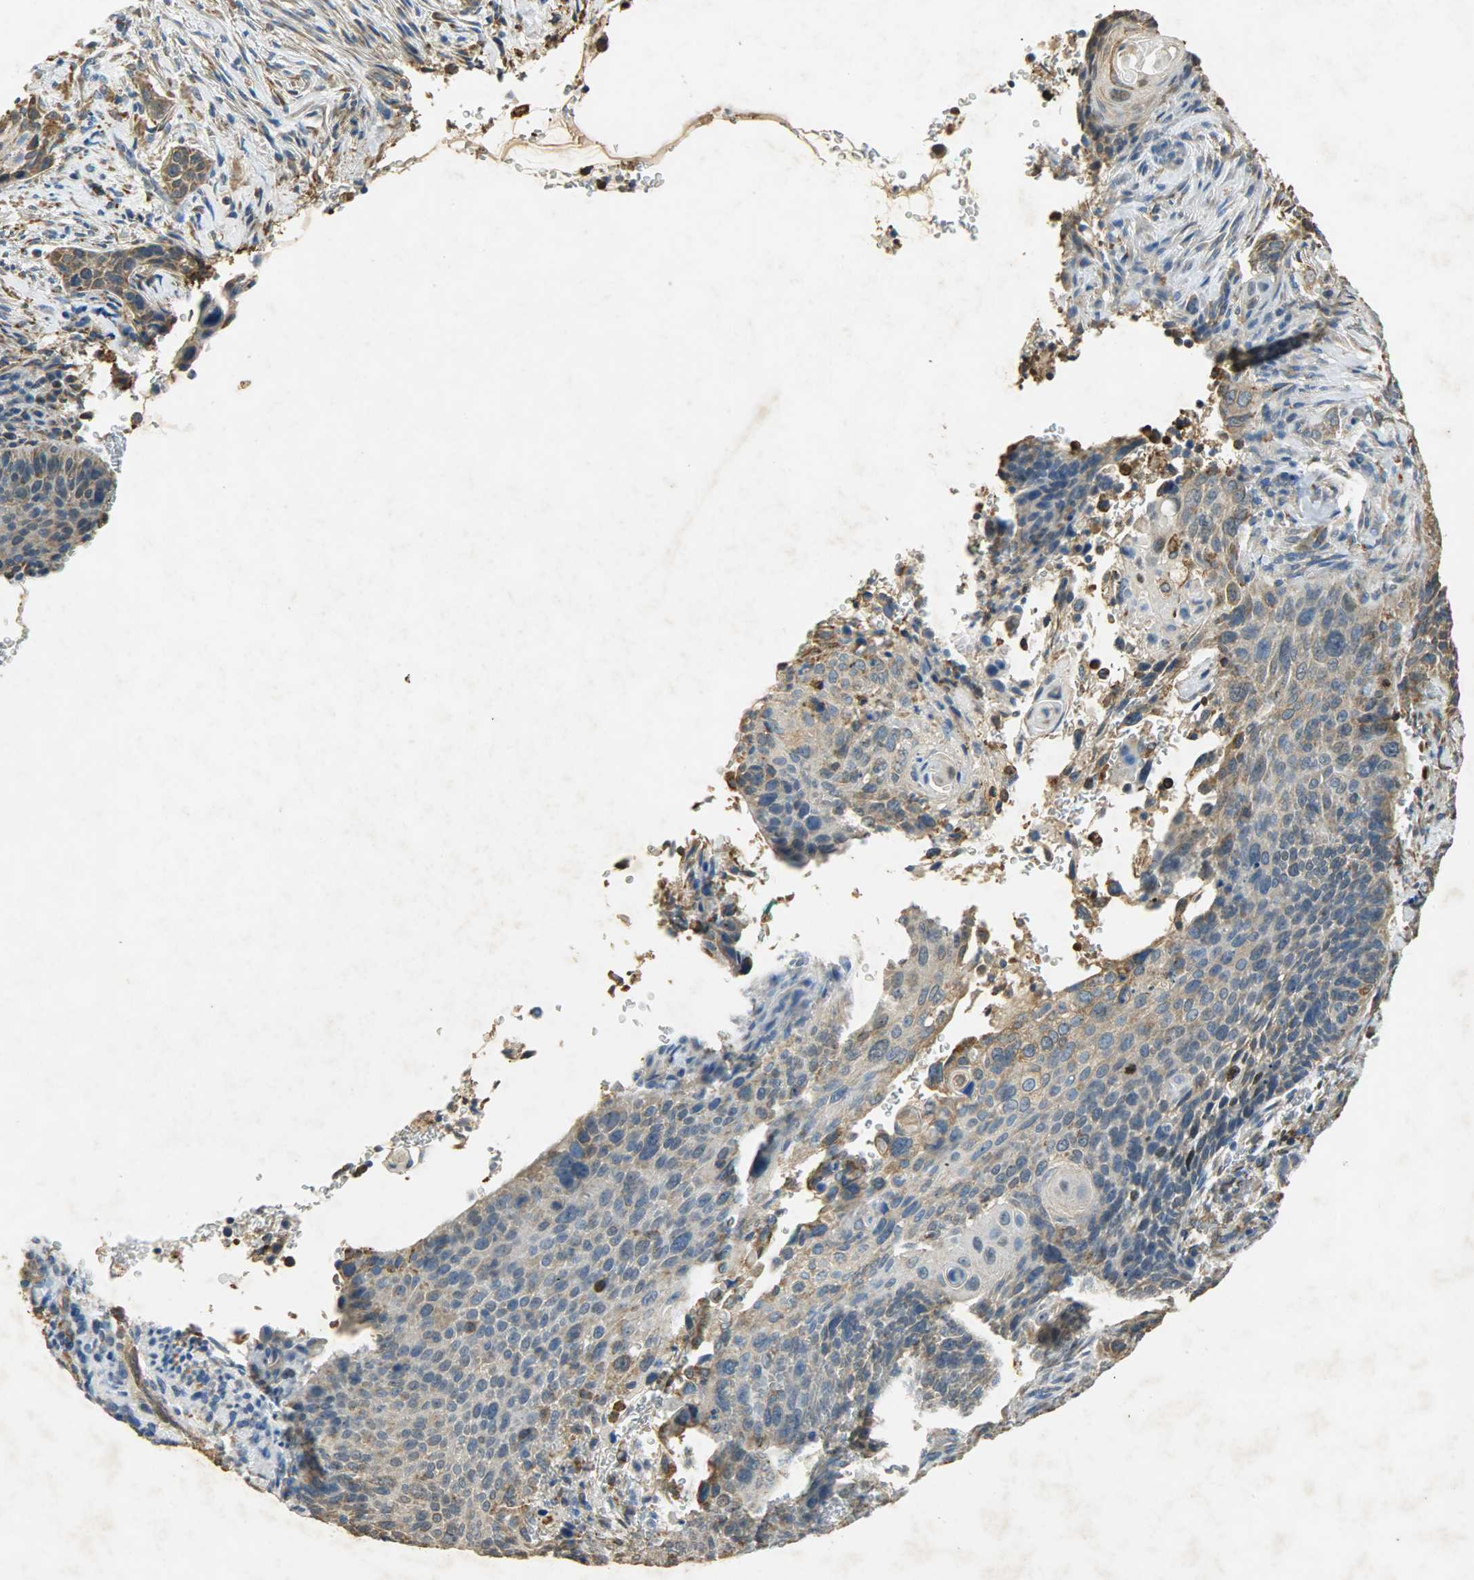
{"staining": {"intensity": "moderate", "quantity": ">75%", "location": "cytoplasmic/membranous"}, "tissue": "cervical cancer", "cell_type": "Tumor cells", "image_type": "cancer", "snomed": [{"axis": "morphology", "description": "Squamous cell carcinoma, NOS"}, {"axis": "topography", "description": "Cervix"}], "caption": "Tumor cells demonstrate moderate cytoplasmic/membranous staining in approximately >75% of cells in cervical cancer (squamous cell carcinoma).", "gene": "HSPA5", "patient": {"sex": "female", "age": 33}}